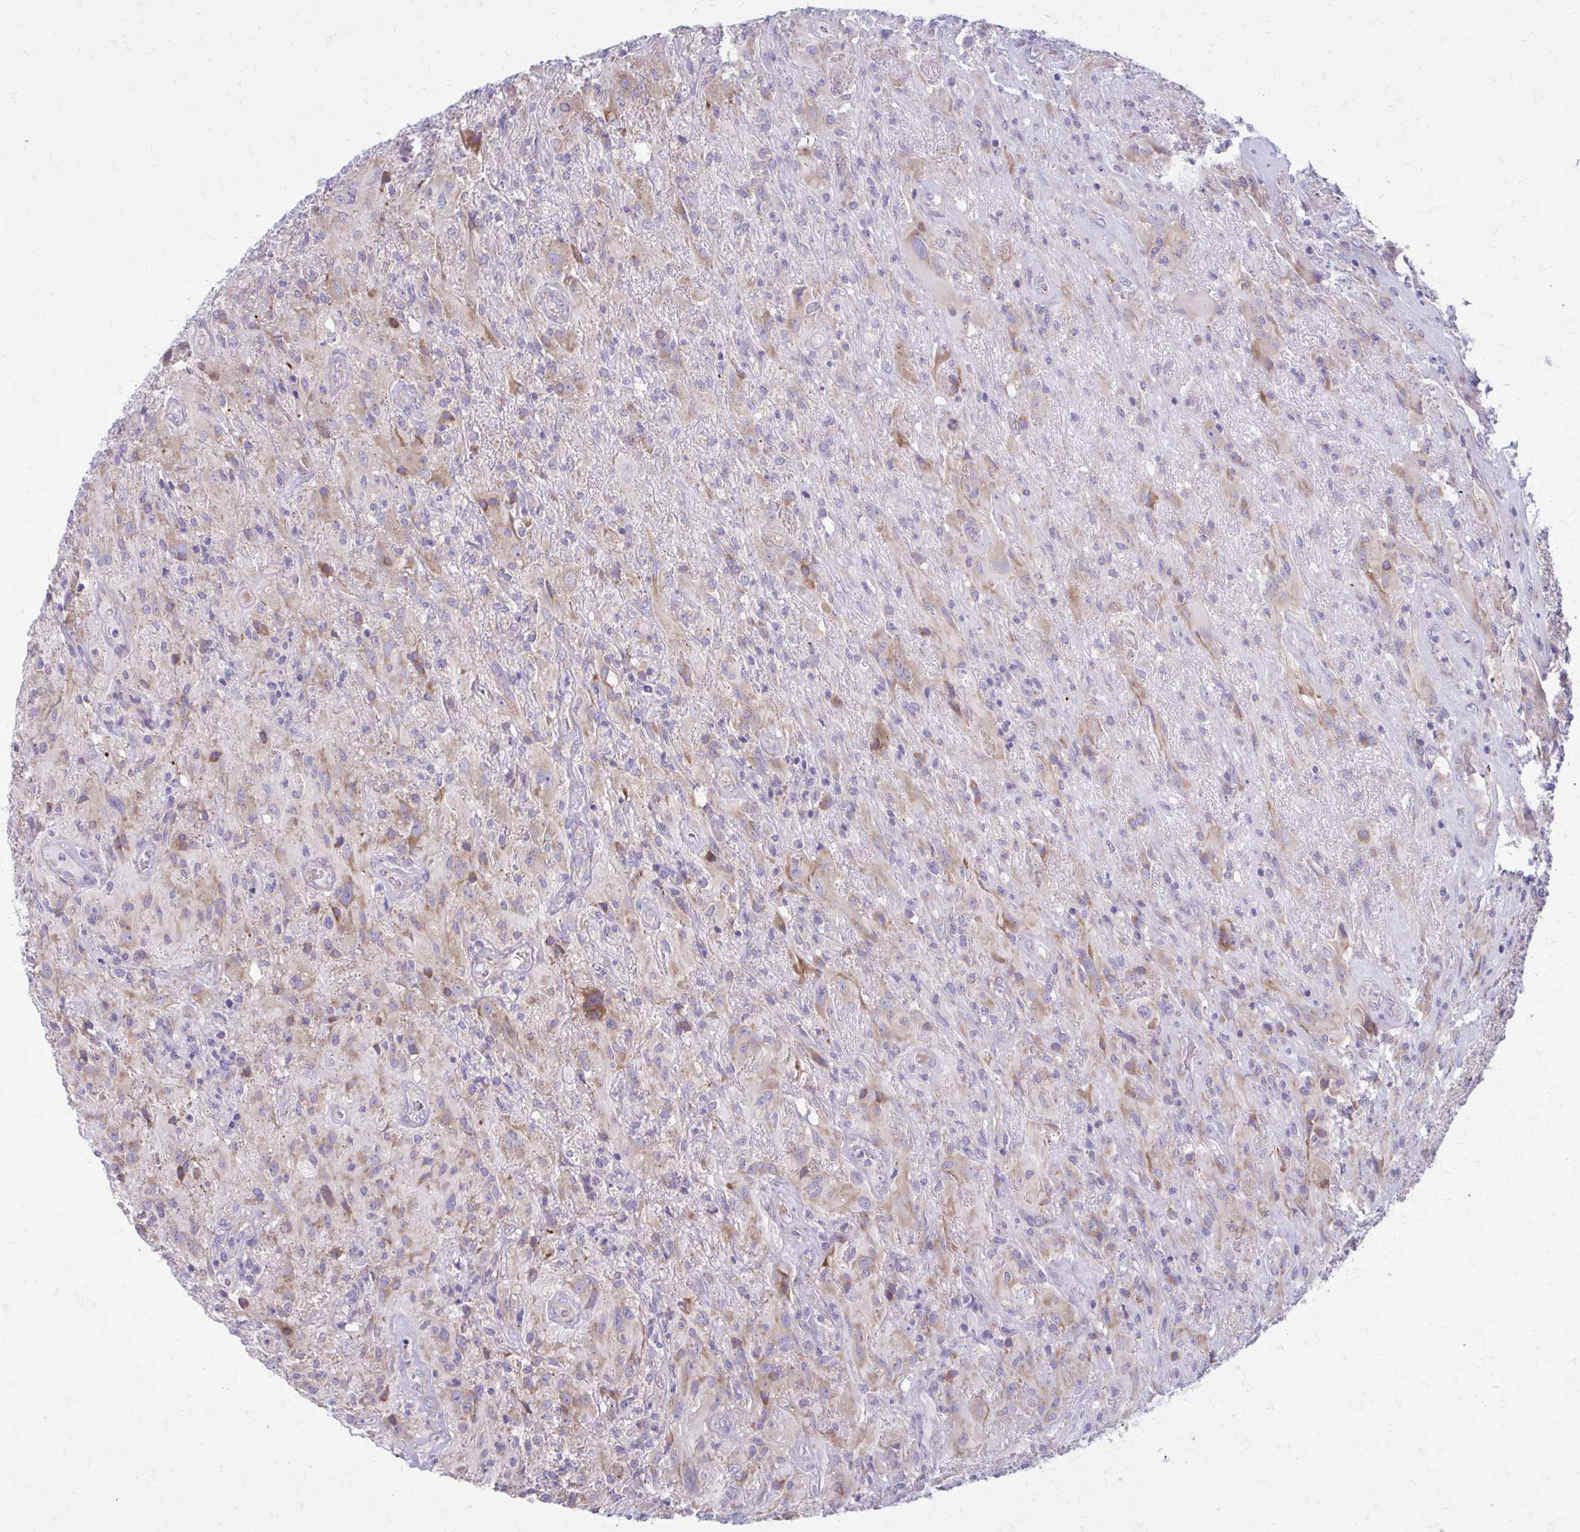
{"staining": {"intensity": "moderate", "quantity": "<25%", "location": "cytoplasmic/membranous"}, "tissue": "glioma", "cell_type": "Tumor cells", "image_type": "cancer", "snomed": [{"axis": "morphology", "description": "Glioma, malignant, High grade"}, {"axis": "topography", "description": "Brain"}], "caption": "Malignant glioma (high-grade) stained with IHC demonstrates moderate cytoplasmic/membranous positivity in approximately <25% of tumor cells. Nuclei are stained in blue.", "gene": "GIGYF2", "patient": {"sex": "male", "age": 46}}